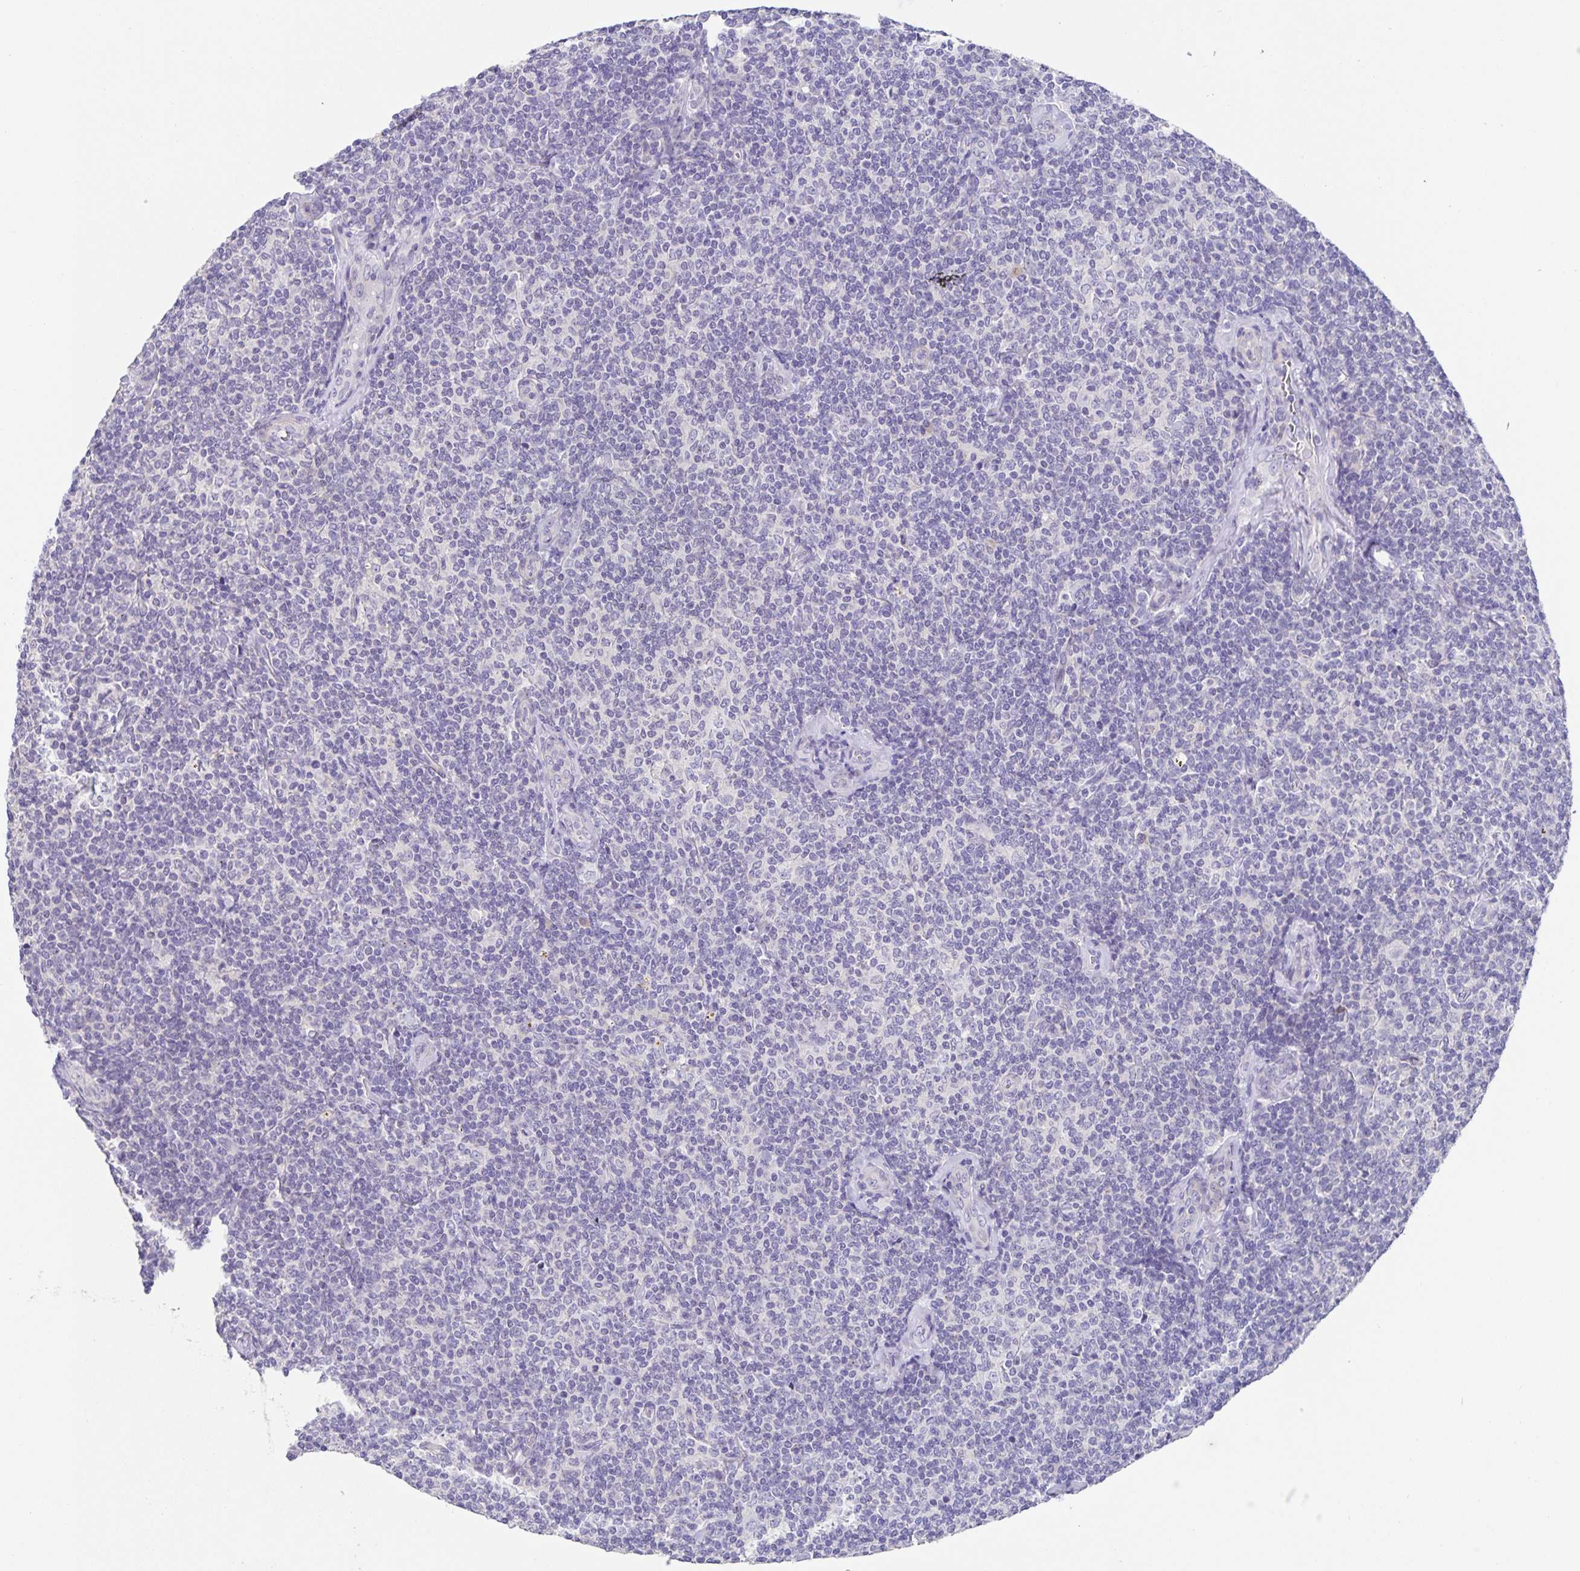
{"staining": {"intensity": "negative", "quantity": "none", "location": "none"}, "tissue": "lymphoma", "cell_type": "Tumor cells", "image_type": "cancer", "snomed": [{"axis": "morphology", "description": "Malignant lymphoma, non-Hodgkin's type, Low grade"}, {"axis": "topography", "description": "Lymph node"}], "caption": "Immunohistochemical staining of low-grade malignant lymphoma, non-Hodgkin's type displays no significant expression in tumor cells. (DAB (3,3'-diaminobenzidine) immunohistochemistry (IHC) with hematoxylin counter stain).", "gene": "PRR36", "patient": {"sex": "female", "age": 56}}